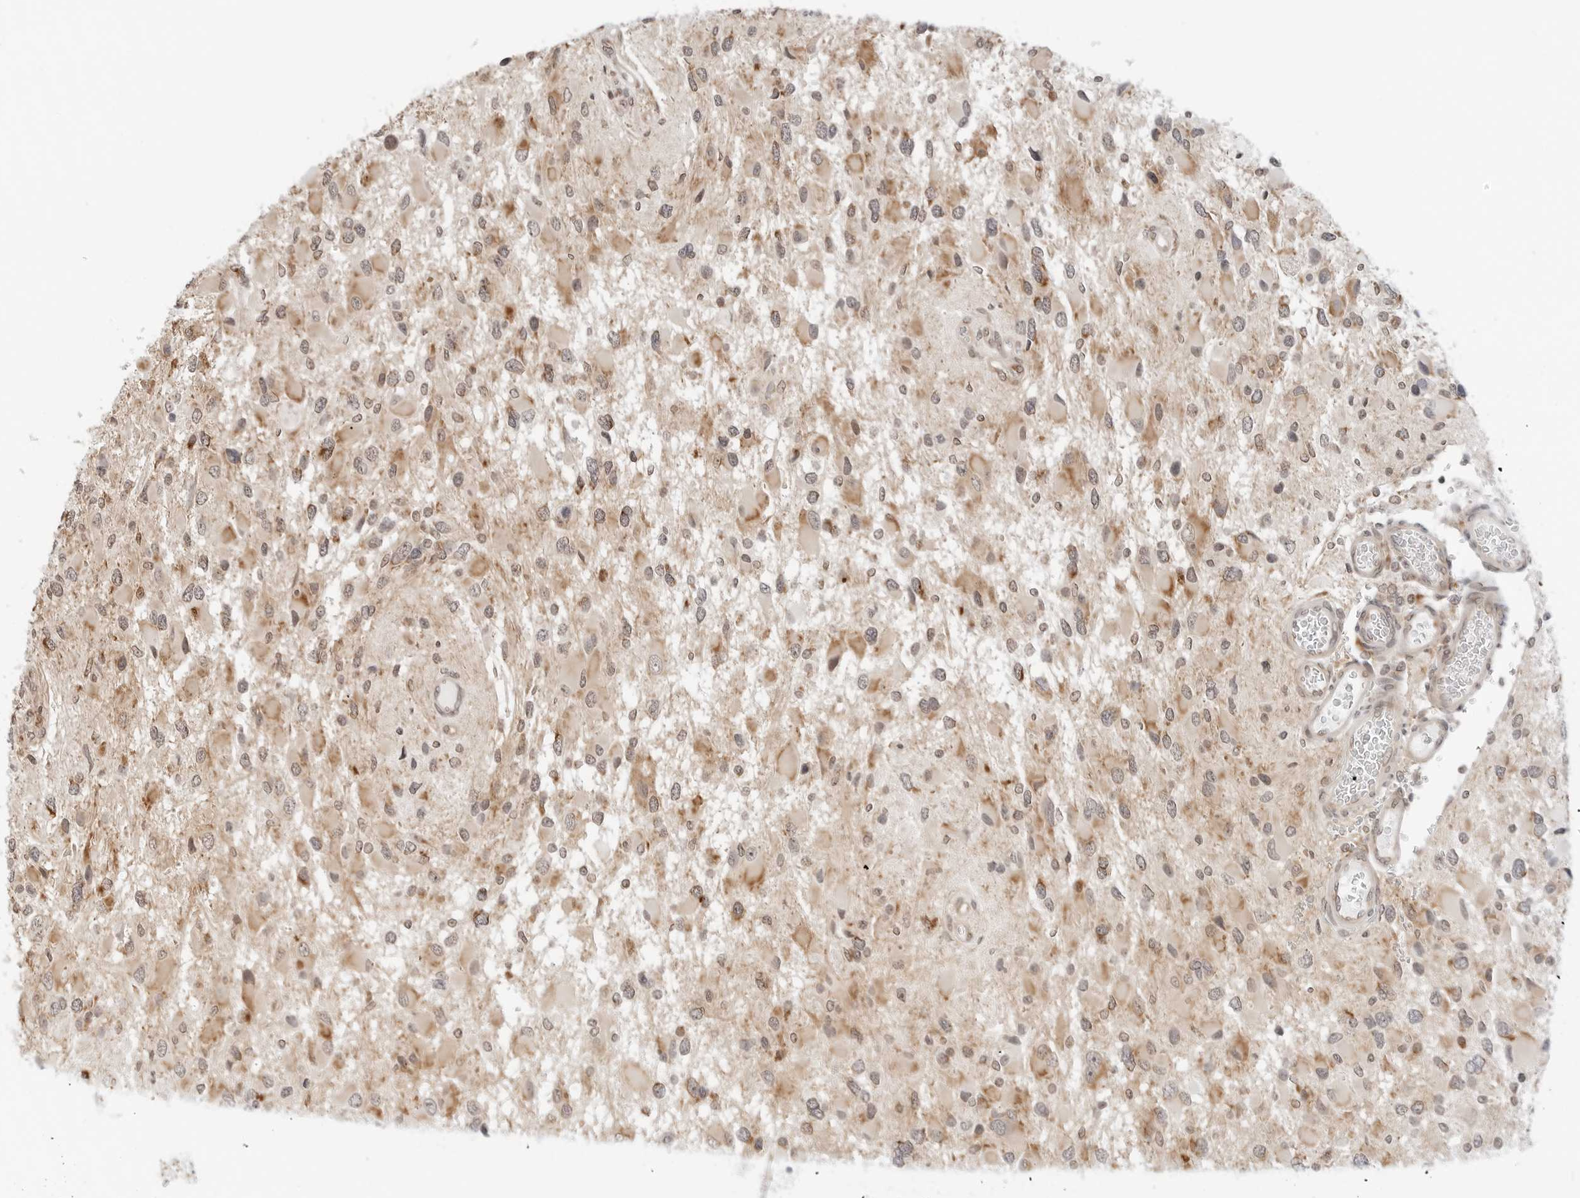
{"staining": {"intensity": "moderate", "quantity": ">75%", "location": "cytoplasmic/membranous"}, "tissue": "glioma", "cell_type": "Tumor cells", "image_type": "cancer", "snomed": [{"axis": "morphology", "description": "Glioma, malignant, High grade"}, {"axis": "topography", "description": "Brain"}], "caption": "An IHC photomicrograph of neoplastic tissue is shown. Protein staining in brown shows moderate cytoplasmic/membranous positivity in glioma within tumor cells.", "gene": "POLR3GL", "patient": {"sex": "male", "age": 53}}